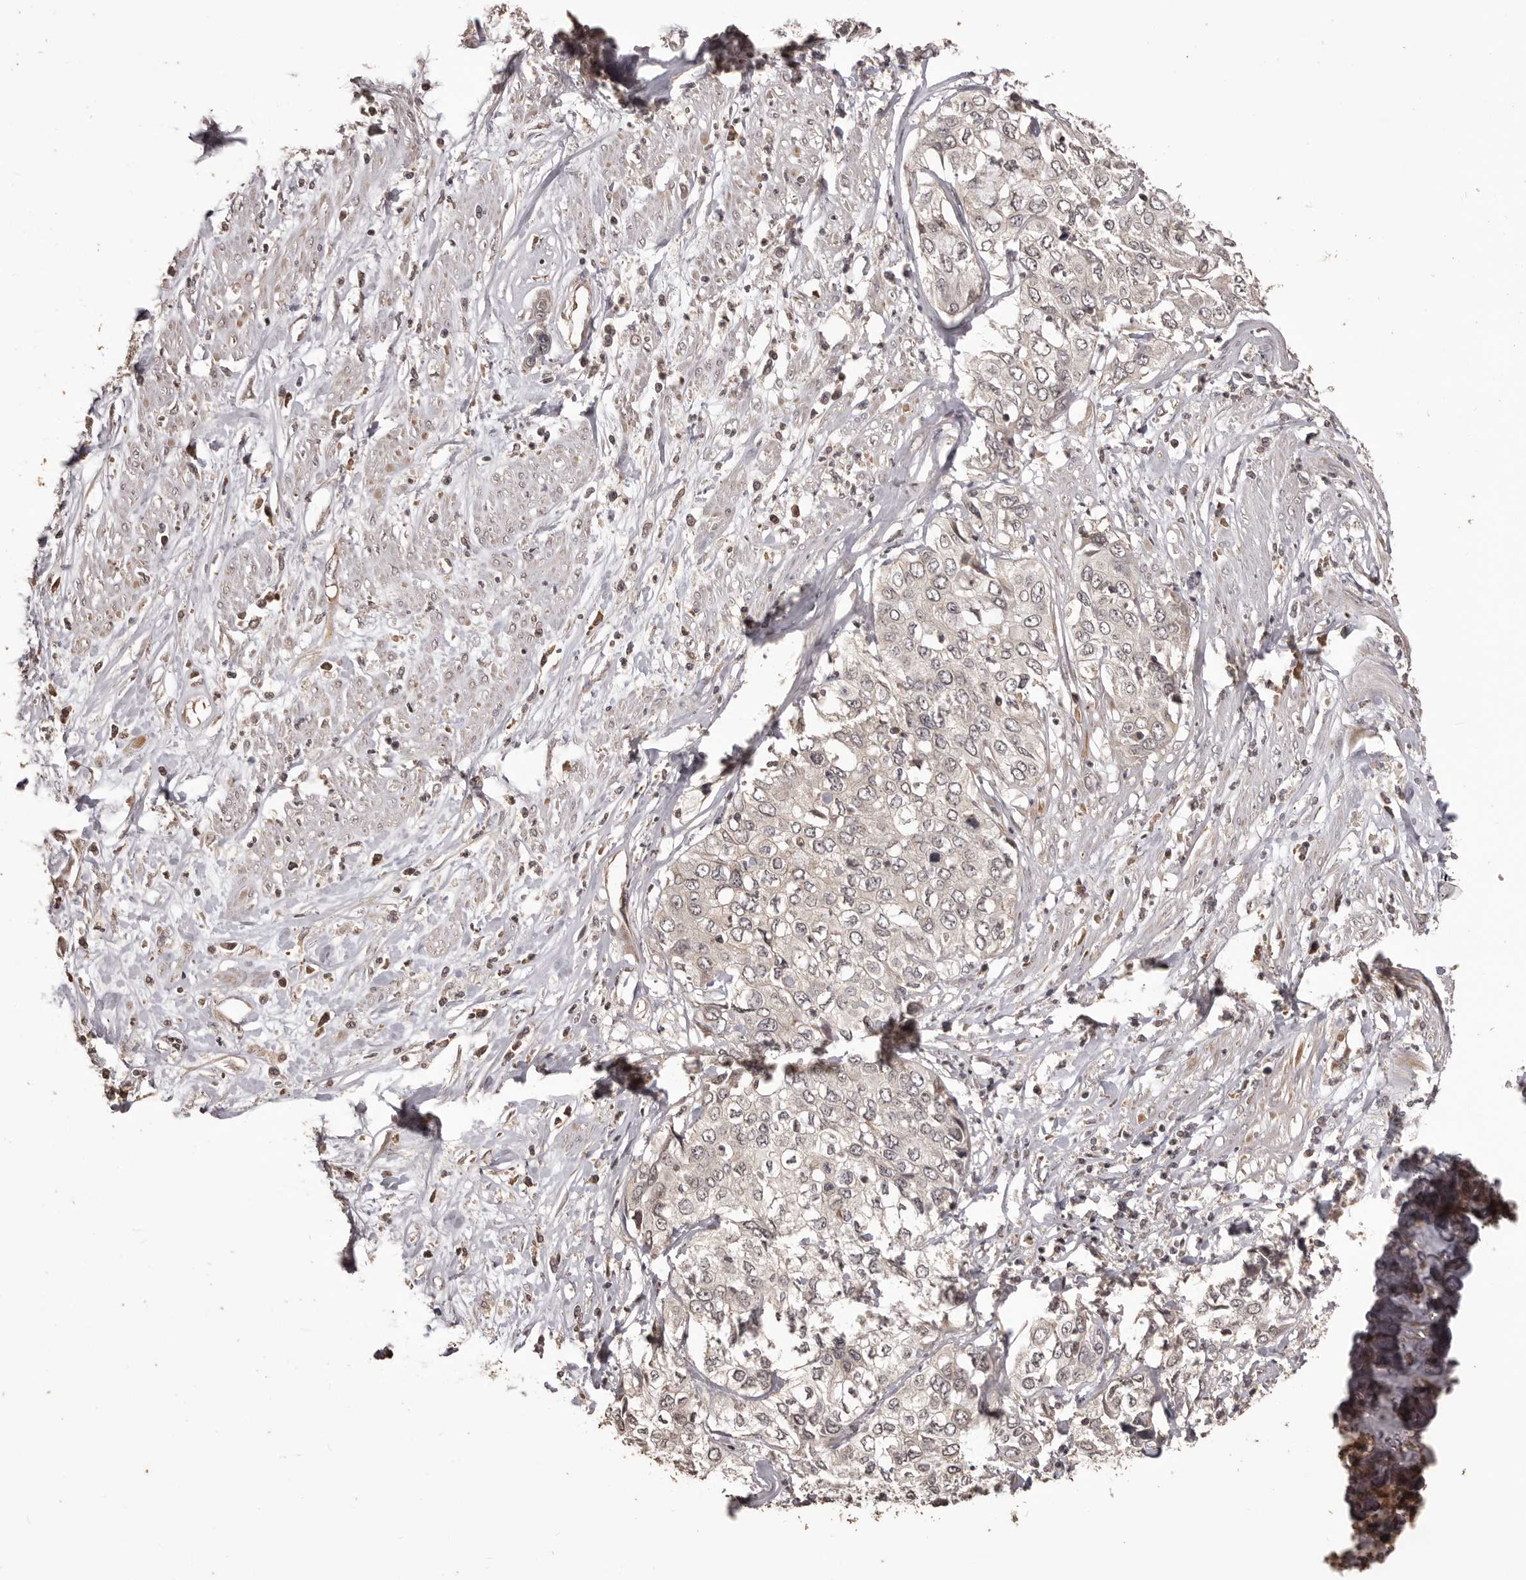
{"staining": {"intensity": "weak", "quantity": "25%-75%", "location": "cytoplasmic/membranous"}, "tissue": "cervical cancer", "cell_type": "Tumor cells", "image_type": "cancer", "snomed": [{"axis": "morphology", "description": "Squamous cell carcinoma, NOS"}, {"axis": "topography", "description": "Cervix"}], "caption": "Cervical cancer was stained to show a protein in brown. There is low levels of weak cytoplasmic/membranous staining in about 25%-75% of tumor cells.", "gene": "QRSL1", "patient": {"sex": "female", "age": 31}}